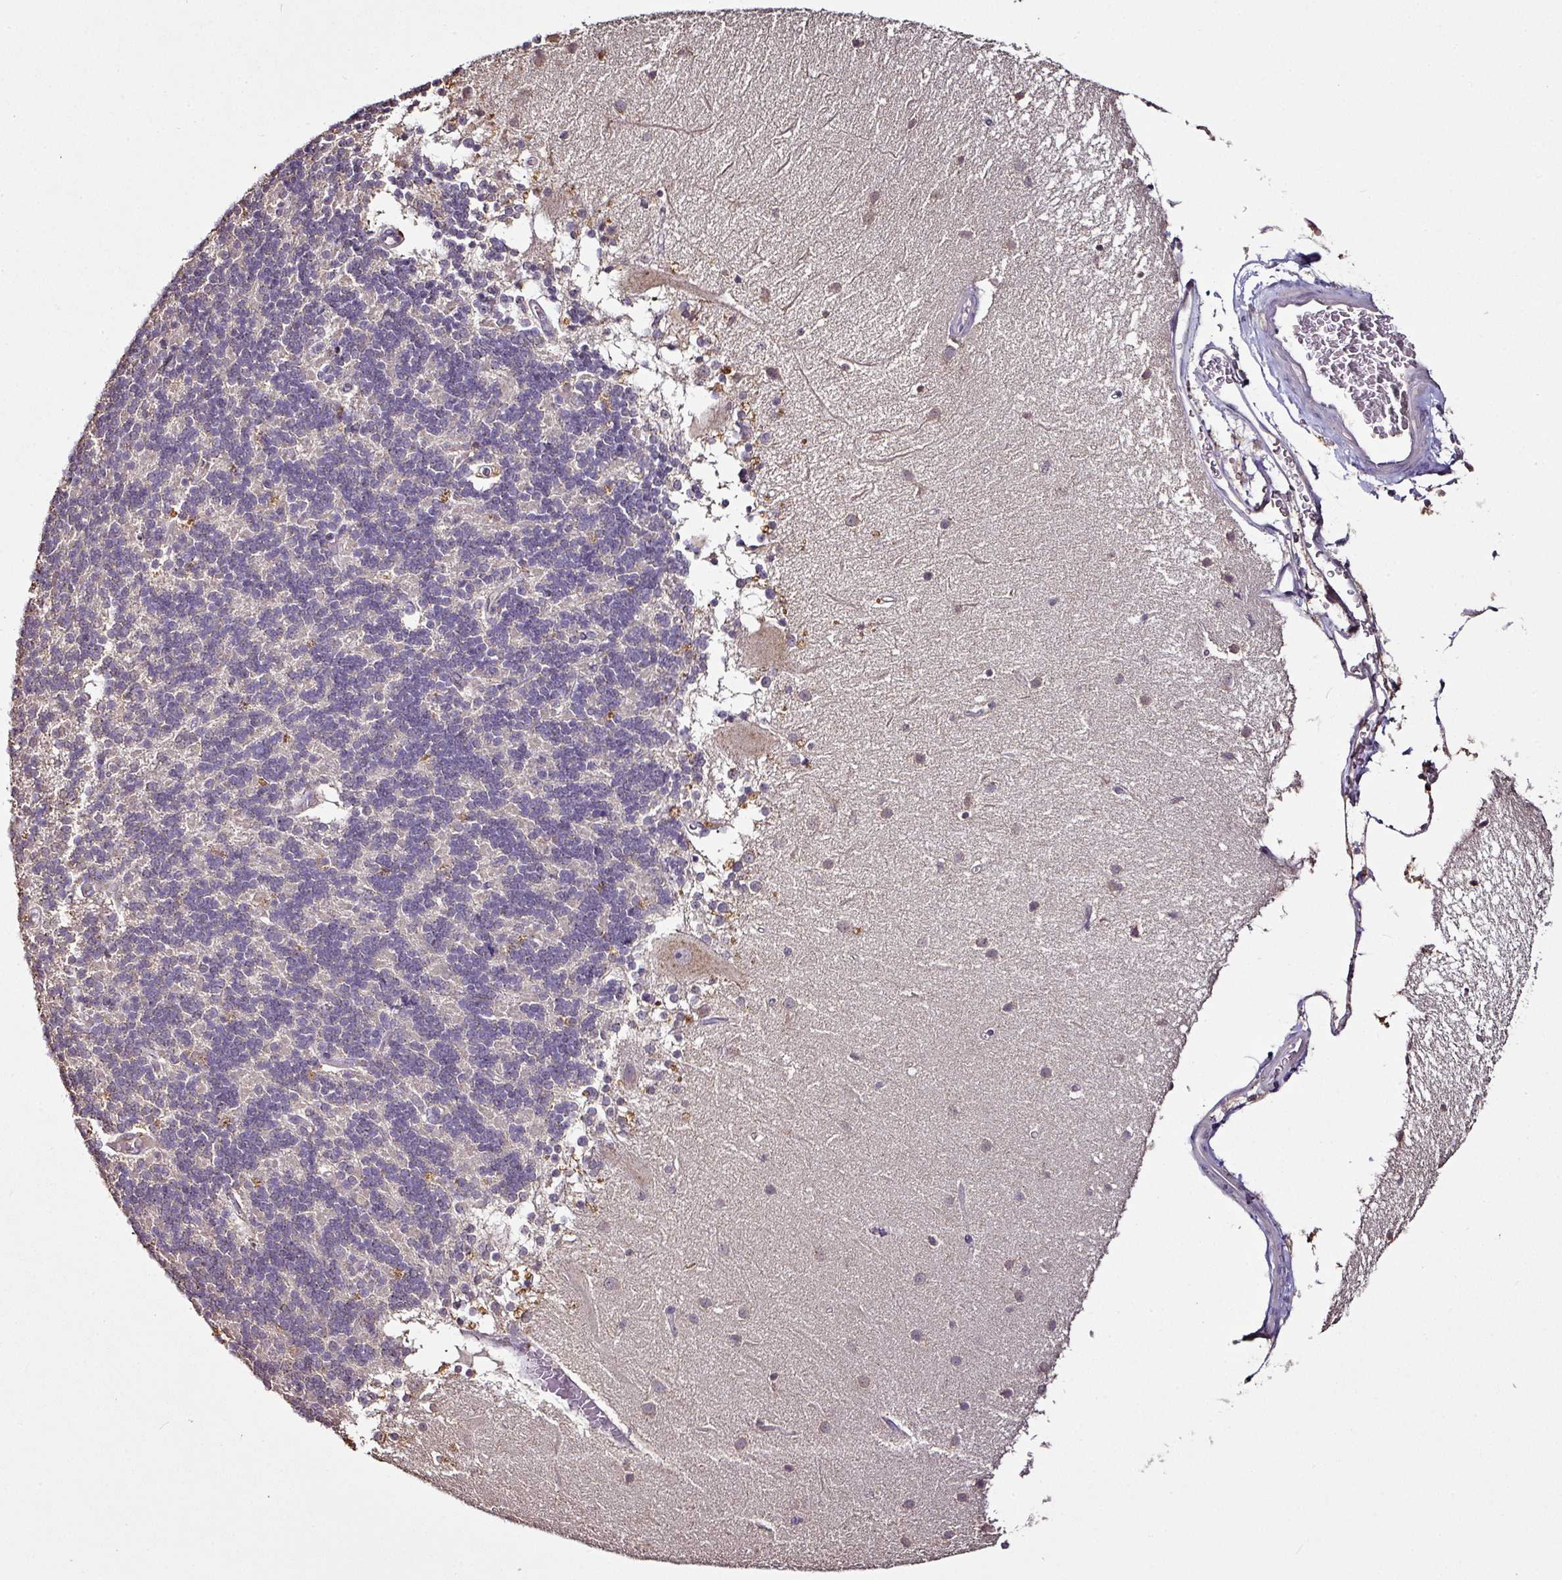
{"staining": {"intensity": "weak", "quantity": "<25%", "location": "cytoplasmic/membranous"}, "tissue": "cerebellum", "cell_type": "Cells in granular layer", "image_type": "normal", "snomed": [{"axis": "morphology", "description": "Normal tissue, NOS"}, {"axis": "topography", "description": "Cerebellum"}], "caption": "DAB (3,3'-diaminobenzidine) immunohistochemical staining of unremarkable cerebellum shows no significant expression in cells in granular layer. Nuclei are stained in blue.", "gene": "RPL38", "patient": {"sex": "female", "age": 54}}